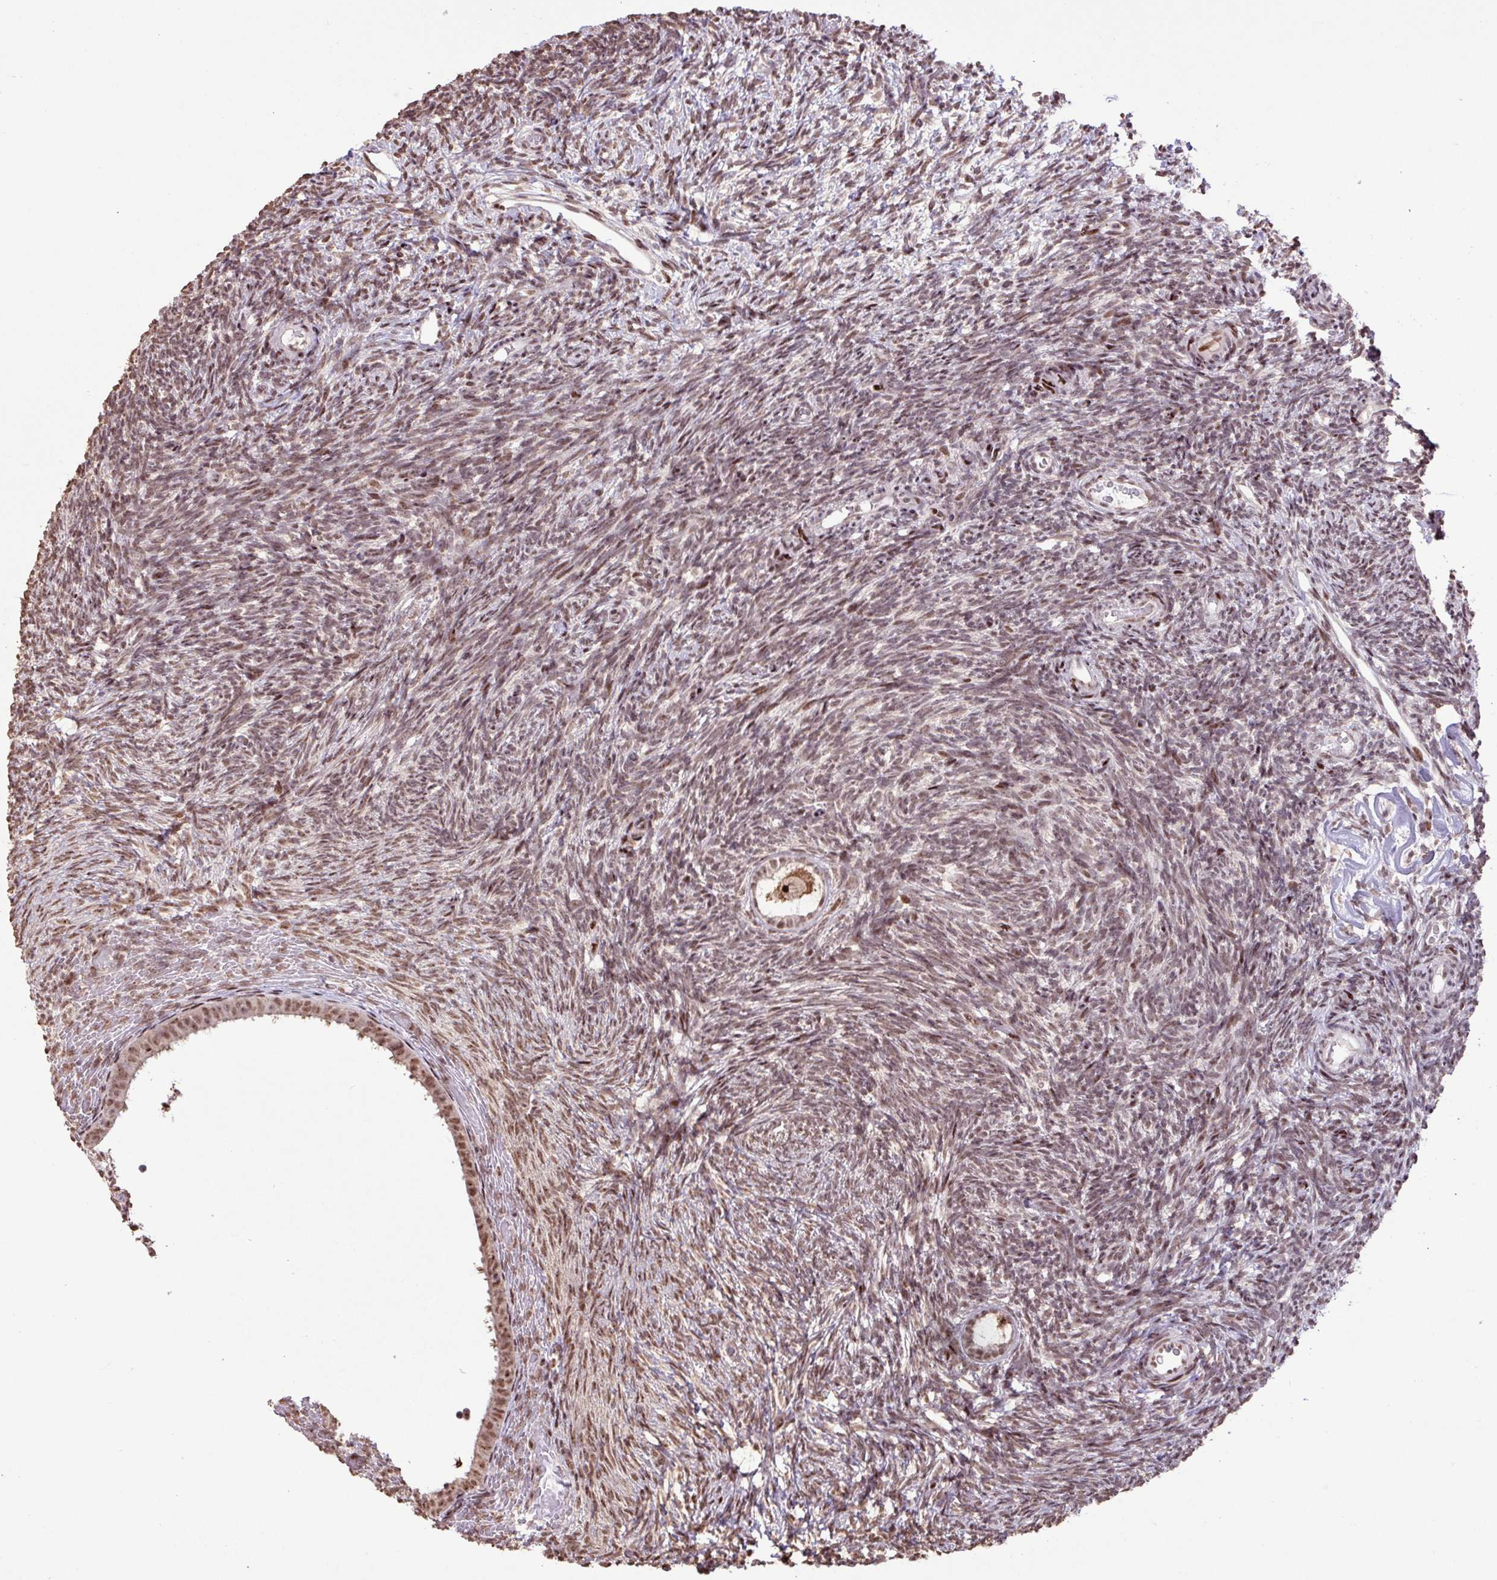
{"staining": {"intensity": "moderate", "quantity": ">75%", "location": "cytoplasmic/membranous,nuclear"}, "tissue": "ovary", "cell_type": "Follicle cells", "image_type": "normal", "snomed": [{"axis": "morphology", "description": "Normal tissue, NOS"}, {"axis": "topography", "description": "Ovary"}], "caption": "Immunohistochemical staining of benign human ovary reveals >75% levels of moderate cytoplasmic/membranous,nuclear protein expression in about >75% of follicle cells. (Brightfield microscopy of DAB IHC at high magnification).", "gene": "ZNF709", "patient": {"sex": "female", "age": 39}}